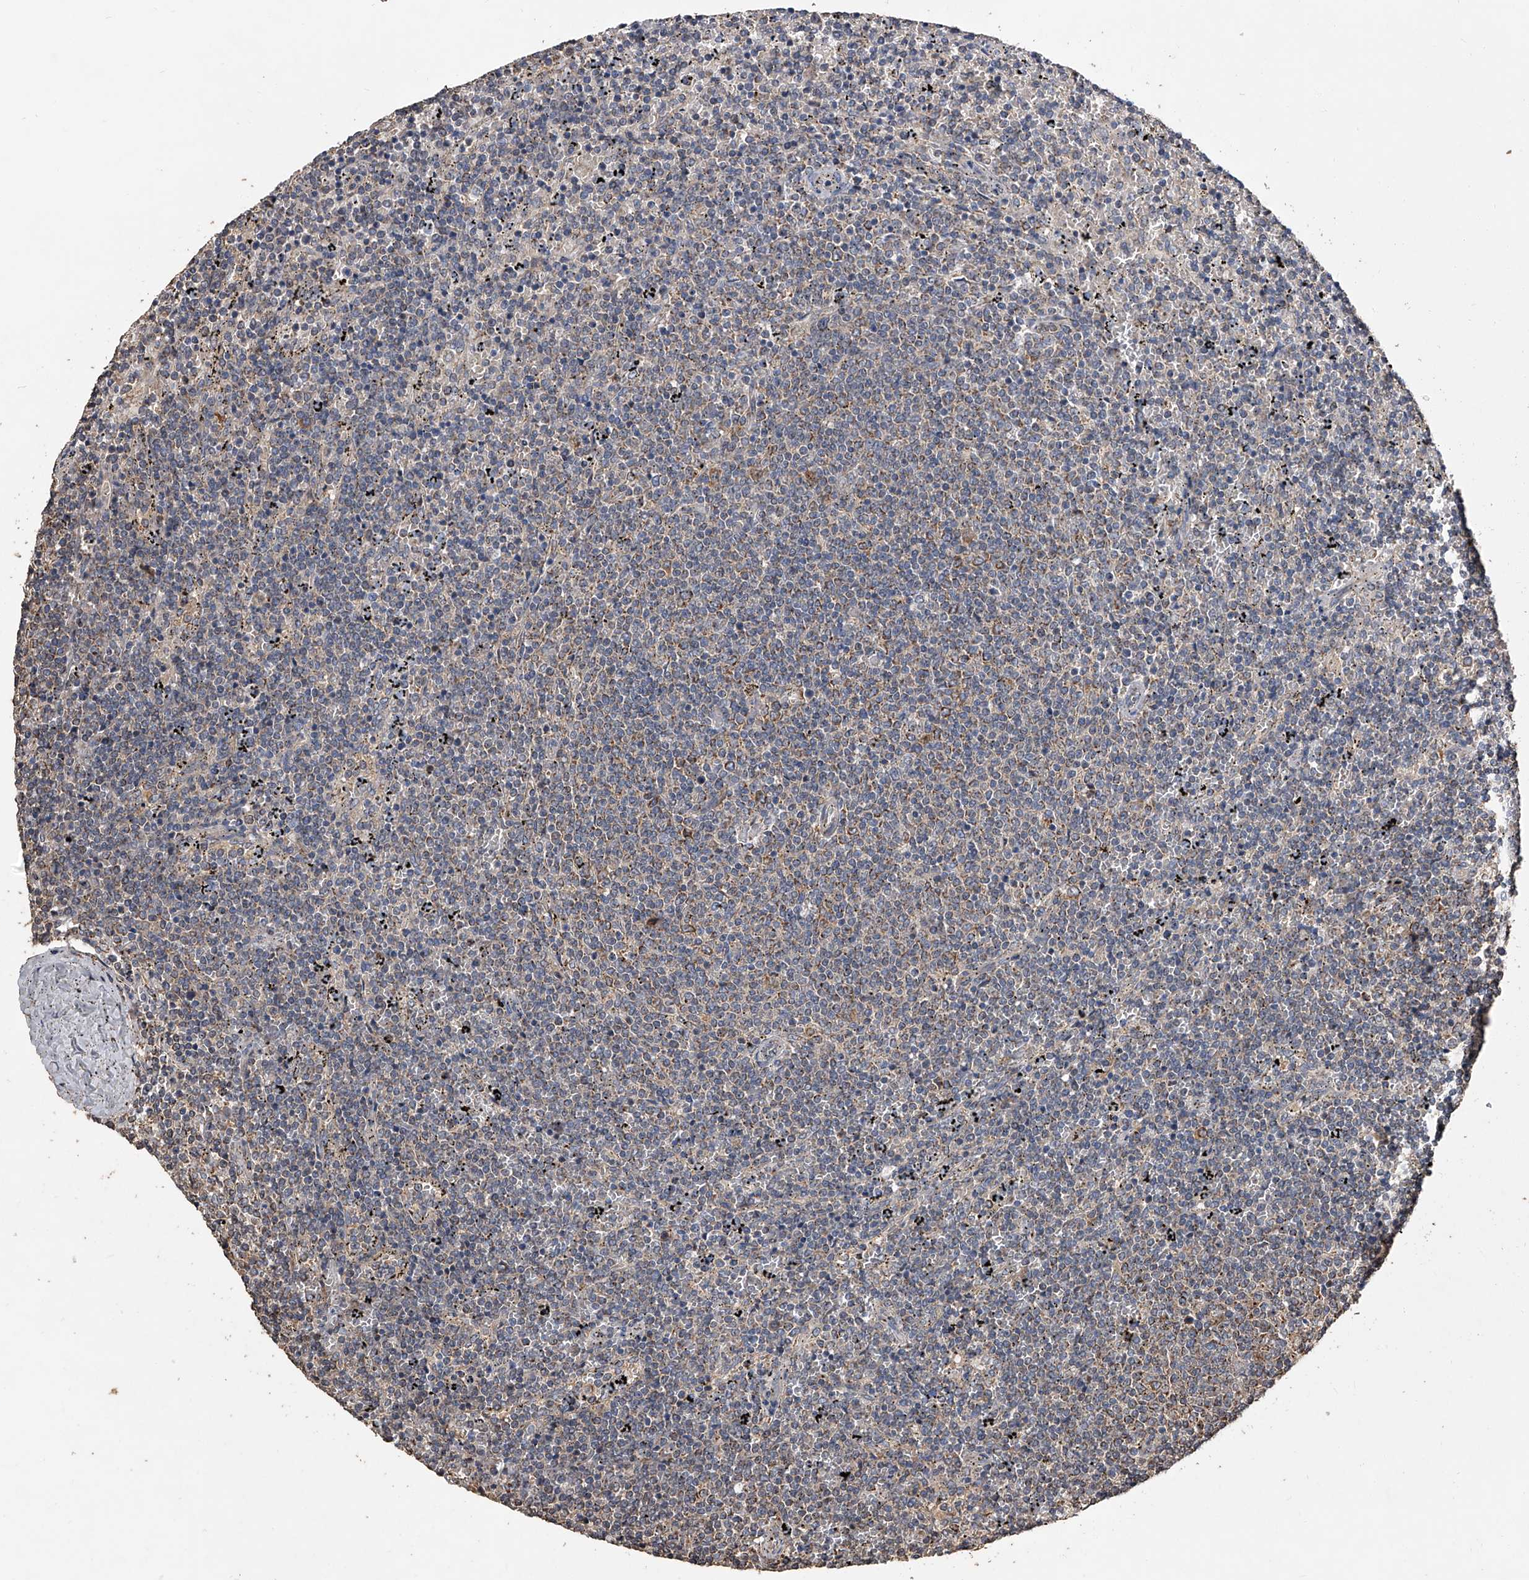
{"staining": {"intensity": "moderate", "quantity": "25%-75%", "location": "cytoplasmic/membranous"}, "tissue": "lymphoma", "cell_type": "Tumor cells", "image_type": "cancer", "snomed": [{"axis": "morphology", "description": "Malignant lymphoma, non-Hodgkin's type, Low grade"}, {"axis": "topography", "description": "Spleen"}], "caption": "Human lymphoma stained with a brown dye demonstrates moderate cytoplasmic/membranous positive staining in about 25%-75% of tumor cells.", "gene": "LTV1", "patient": {"sex": "female", "age": 50}}